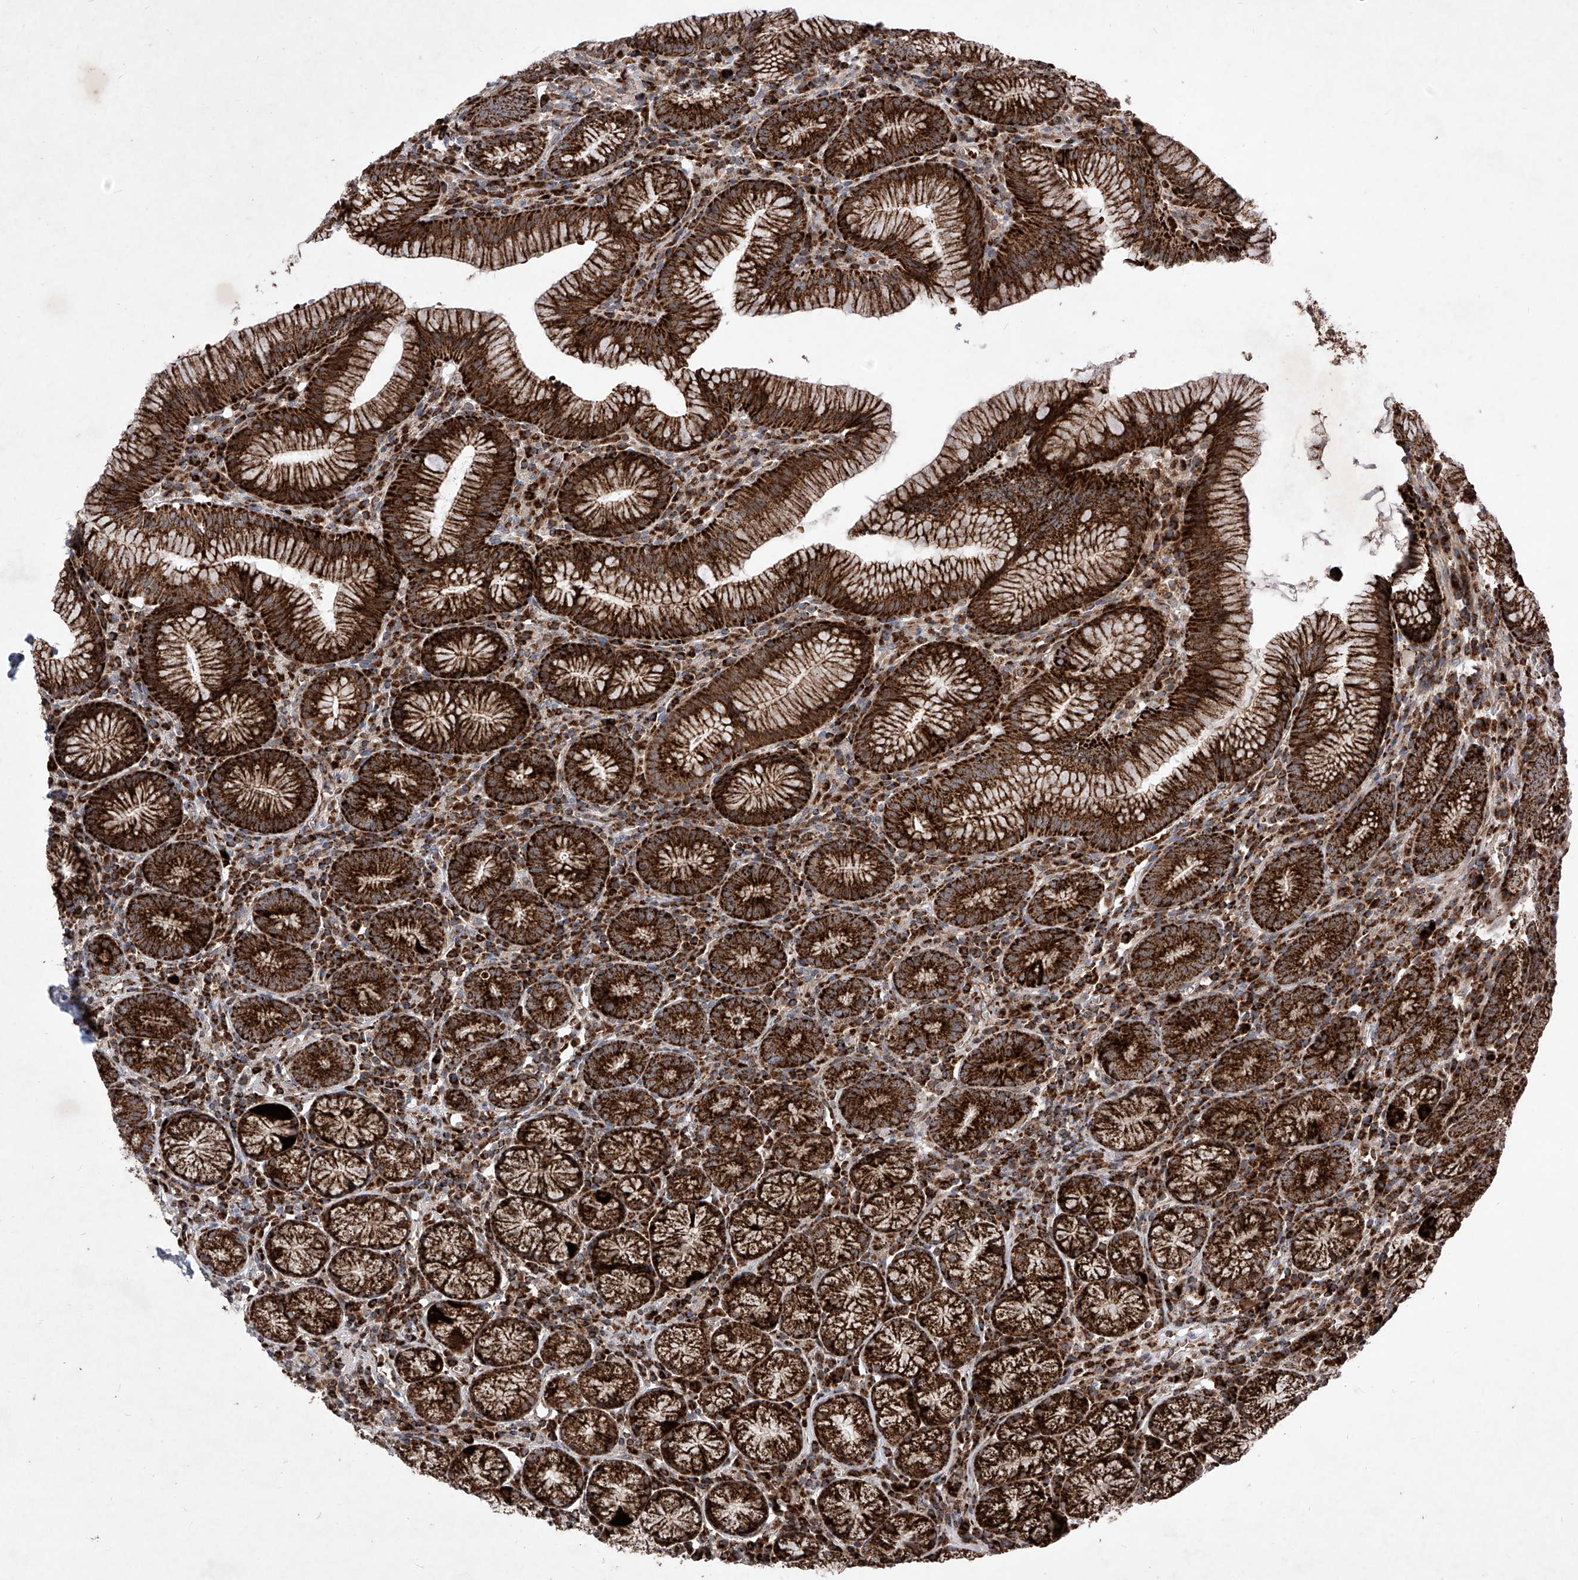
{"staining": {"intensity": "strong", "quantity": ">75%", "location": "cytoplasmic/membranous"}, "tissue": "stomach", "cell_type": "Glandular cells", "image_type": "normal", "snomed": [{"axis": "morphology", "description": "Normal tissue, NOS"}, {"axis": "topography", "description": "Stomach"}], "caption": "IHC image of unremarkable stomach stained for a protein (brown), which exhibits high levels of strong cytoplasmic/membranous positivity in about >75% of glandular cells.", "gene": "SEMA6A", "patient": {"sex": "male", "age": 55}}